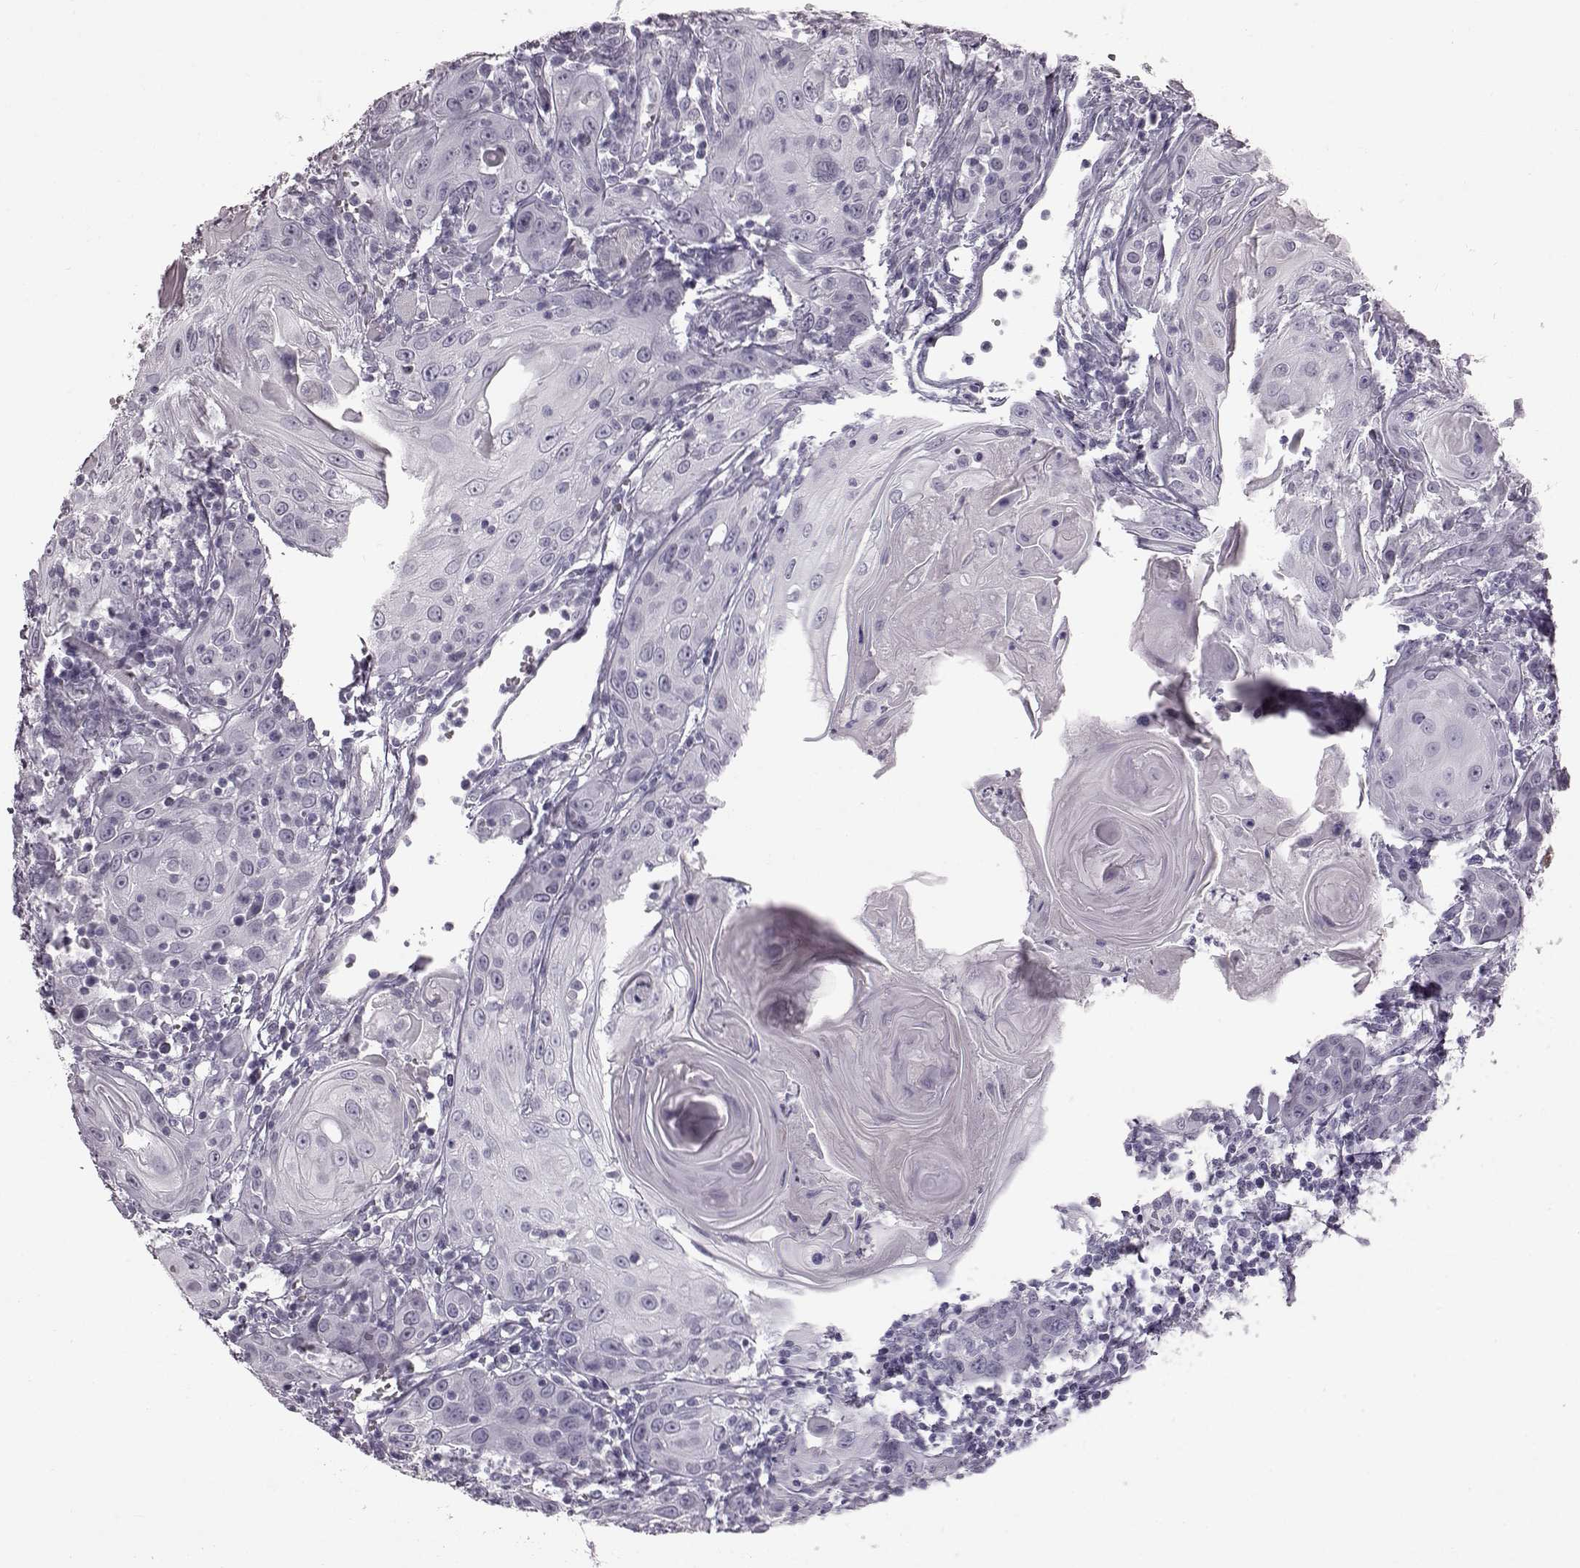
{"staining": {"intensity": "negative", "quantity": "none", "location": "none"}, "tissue": "head and neck cancer", "cell_type": "Tumor cells", "image_type": "cancer", "snomed": [{"axis": "morphology", "description": "Squamous cell carcinoma, NOS"}, {"axis": "topography", "description": "Head-Neck"}], "caption": "Micrograph shows no protein positivity in tumor cells of head and neck cancer (squamous cell carcinoma) tissue.", "gene": "TCHHL1", "patient": {"sex": "female", "age": 80}}